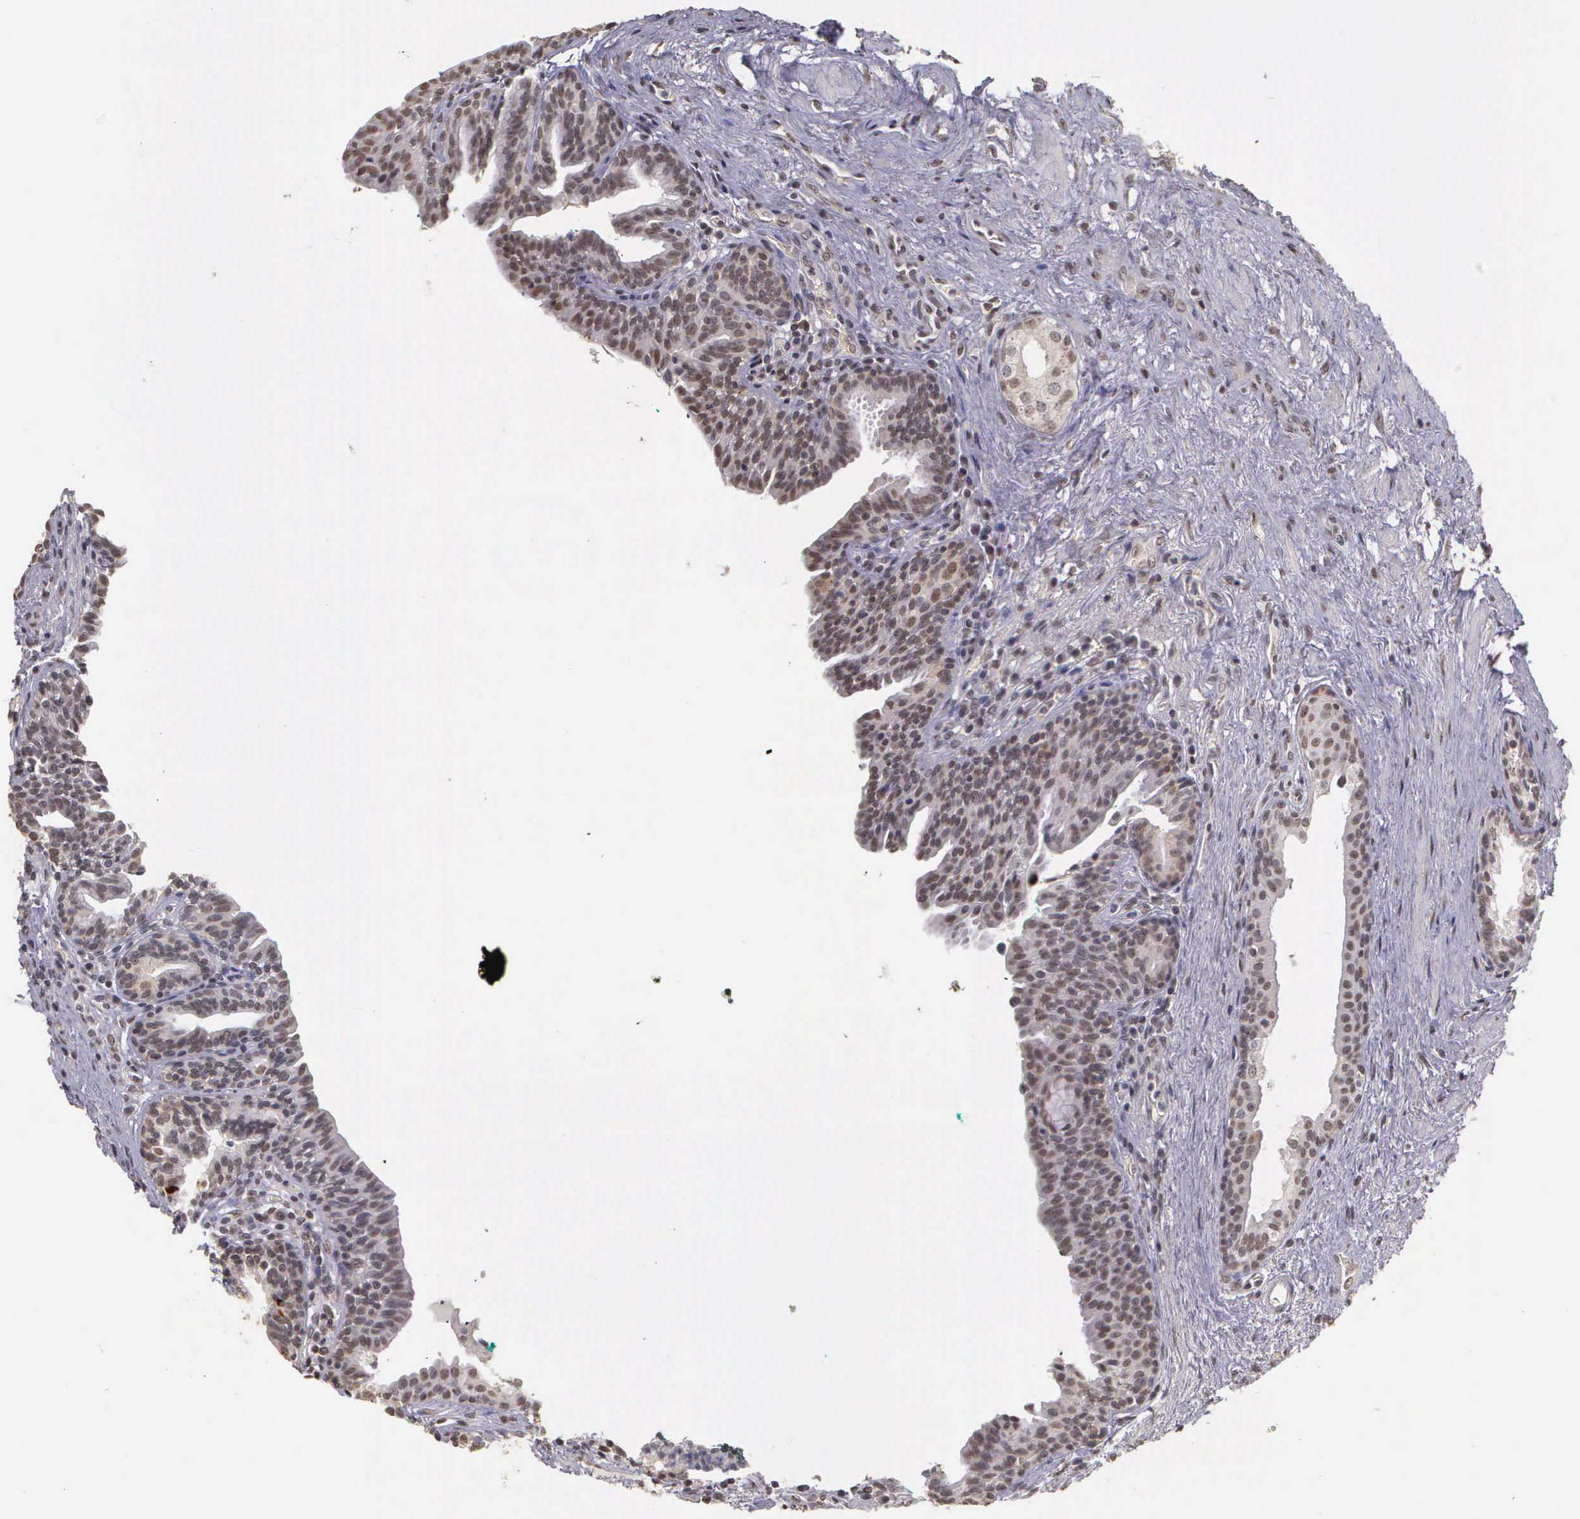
{"staining": {"intensity": "negative", "quantity": "none", "location": "none"}, "tissue": "prostate", "cell_type": "Glandular cells", "image_type": "normal", "snomed": [{"axis": "morphology", "description": "Normal tissue, NOS"}, {"axis": "topography", "description": "Prostate"}], "caption": "This is an immunohistochemistry (IHC) histopathology image of normal prostate. There is no staining in glandular cells.", "gene": "ARMCX5", "patient": {"sex": "male", "age": 65}}